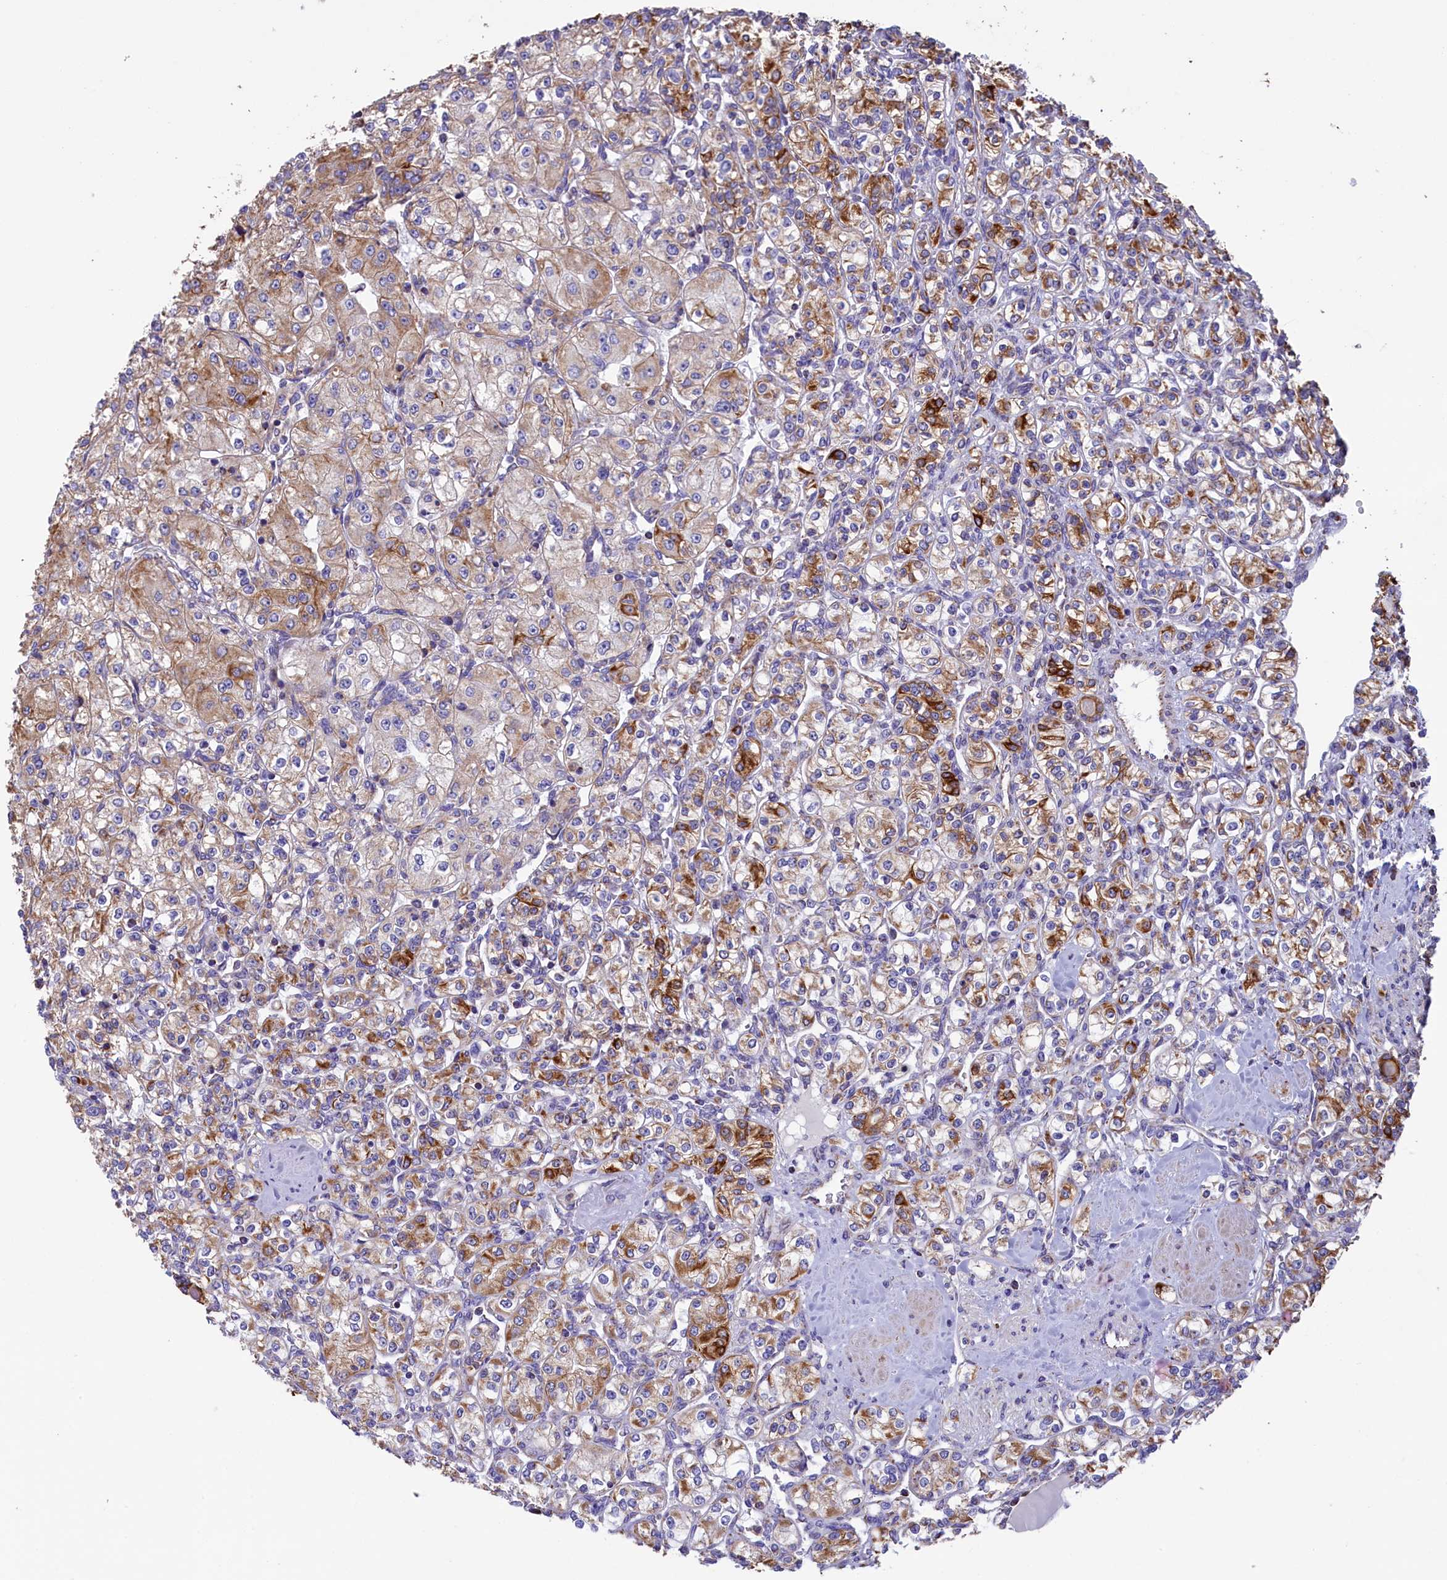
{"staining": {"intensity": "moderate", "quantity": "25%-75%", "location": "cytoplasmic/membranous"}, "tissue": "renal cancer", "cell_type": "Tumor cells", "image_type": "cancer", "snomed": [{"axis": "morphology", "description": "Adenocarcinoma, NOS"}, {"axis": "topography", "description": "Kidney"}], "caption": "A brown stain labels moderate cytoplasmic/membranous positivity of a protein in renal cancer tumor cells.", "gene": "GATB", "patient": {"sex": "male", "age": 77}}